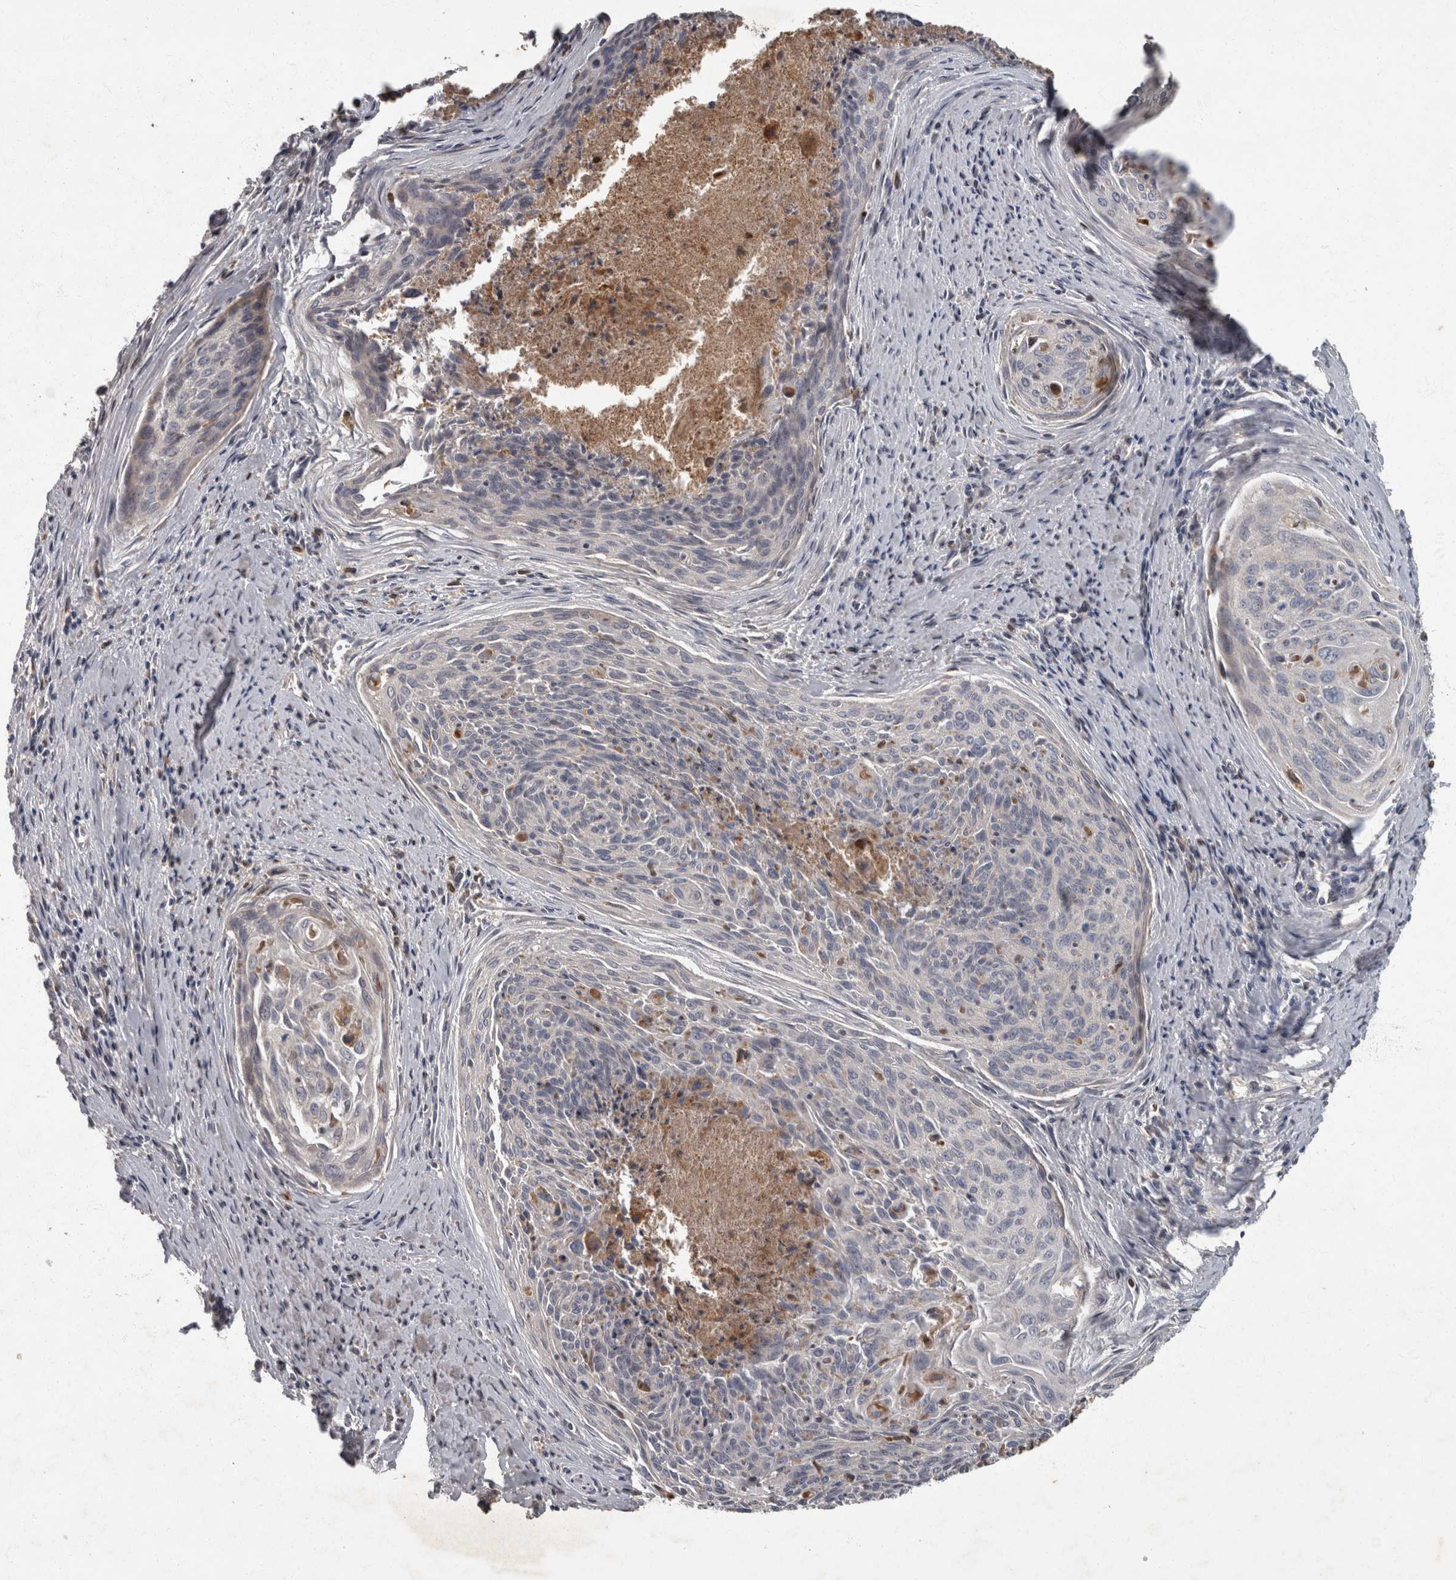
{"staining": {"intensity": "negative", "quantity": "none", "location": "none"}, "tissue": "cervical cancer", "cell_type": "Tumor cells", "image_type": "cancer", "snomed": [{"axis": "morphology", "description": "Squamous cell carcinoma, NOS"}, {"axis": "topography", "description": "Cervix"}], "caption": "The image exhibits no significant staining in tumor cells of cervical squamous cell carcinoma.", "gene": "PPP1R3C", "patient": {"sex": "female", "age": 55}}